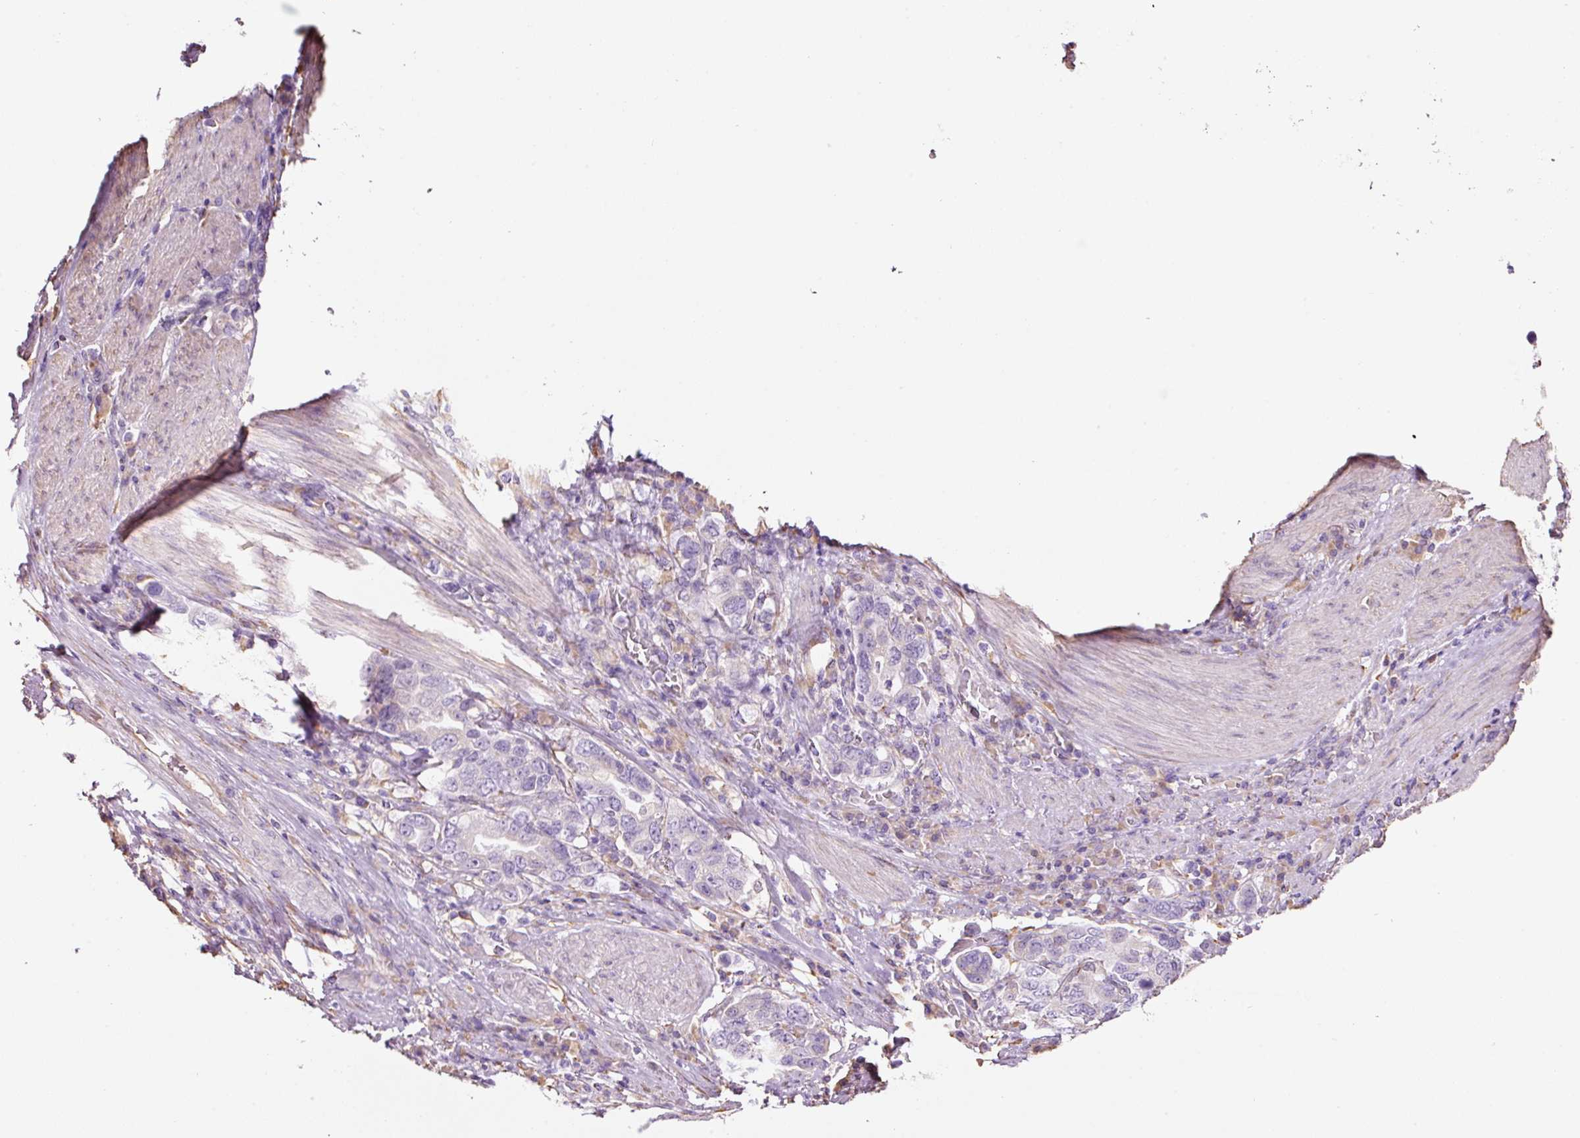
{"staining": {"intensity": "negative", "quantity": "none", "location": "none"}, "tissue": "stomach cancer", "cell_type": "Tumor cells", "image_type": "cancer", "snomed": [{"axis": "morphology", "description": "Adenocarcinoma, NOS"}, {"axis": "topography", "description": "Stomach, upper"}, {"axis": "topography", "description": "Stomach"}], "caption": "The image reveals no significant staining in tumor cells of stomach adenocarcinoma.", "gene": "GCG", "patient": {"sex": "male", "age": 62}}